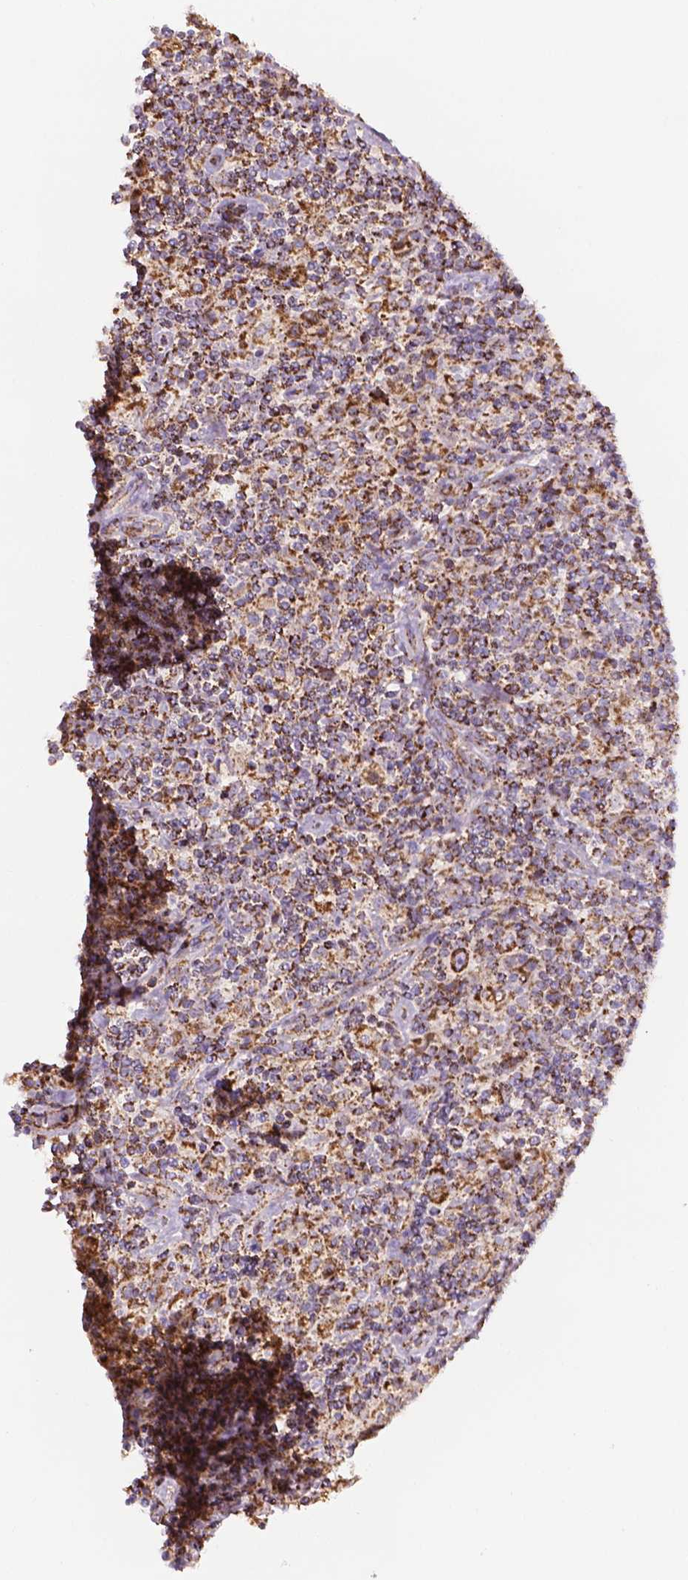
{"staining": {"intensity": "strong", "quantity": ">75%", "location": "cytoplasmic/membranous"}, "tissue": "lymphoma", "cell_type": "Tumor cells", "image_type": "cancer", "snomed": [{"axis": "morphology", "description": "Hodgkin's disease, NOS"}, {"axis": "topography", "description": "Lymph node"}], "caption": "The micrograph shows staining of lymphoma, revealing strong cytoplasmic/membranous protein positivity (brown color) within tumor cells.", "gene": "PIBF1", "patient": {"sex": "male", "age": 70}}